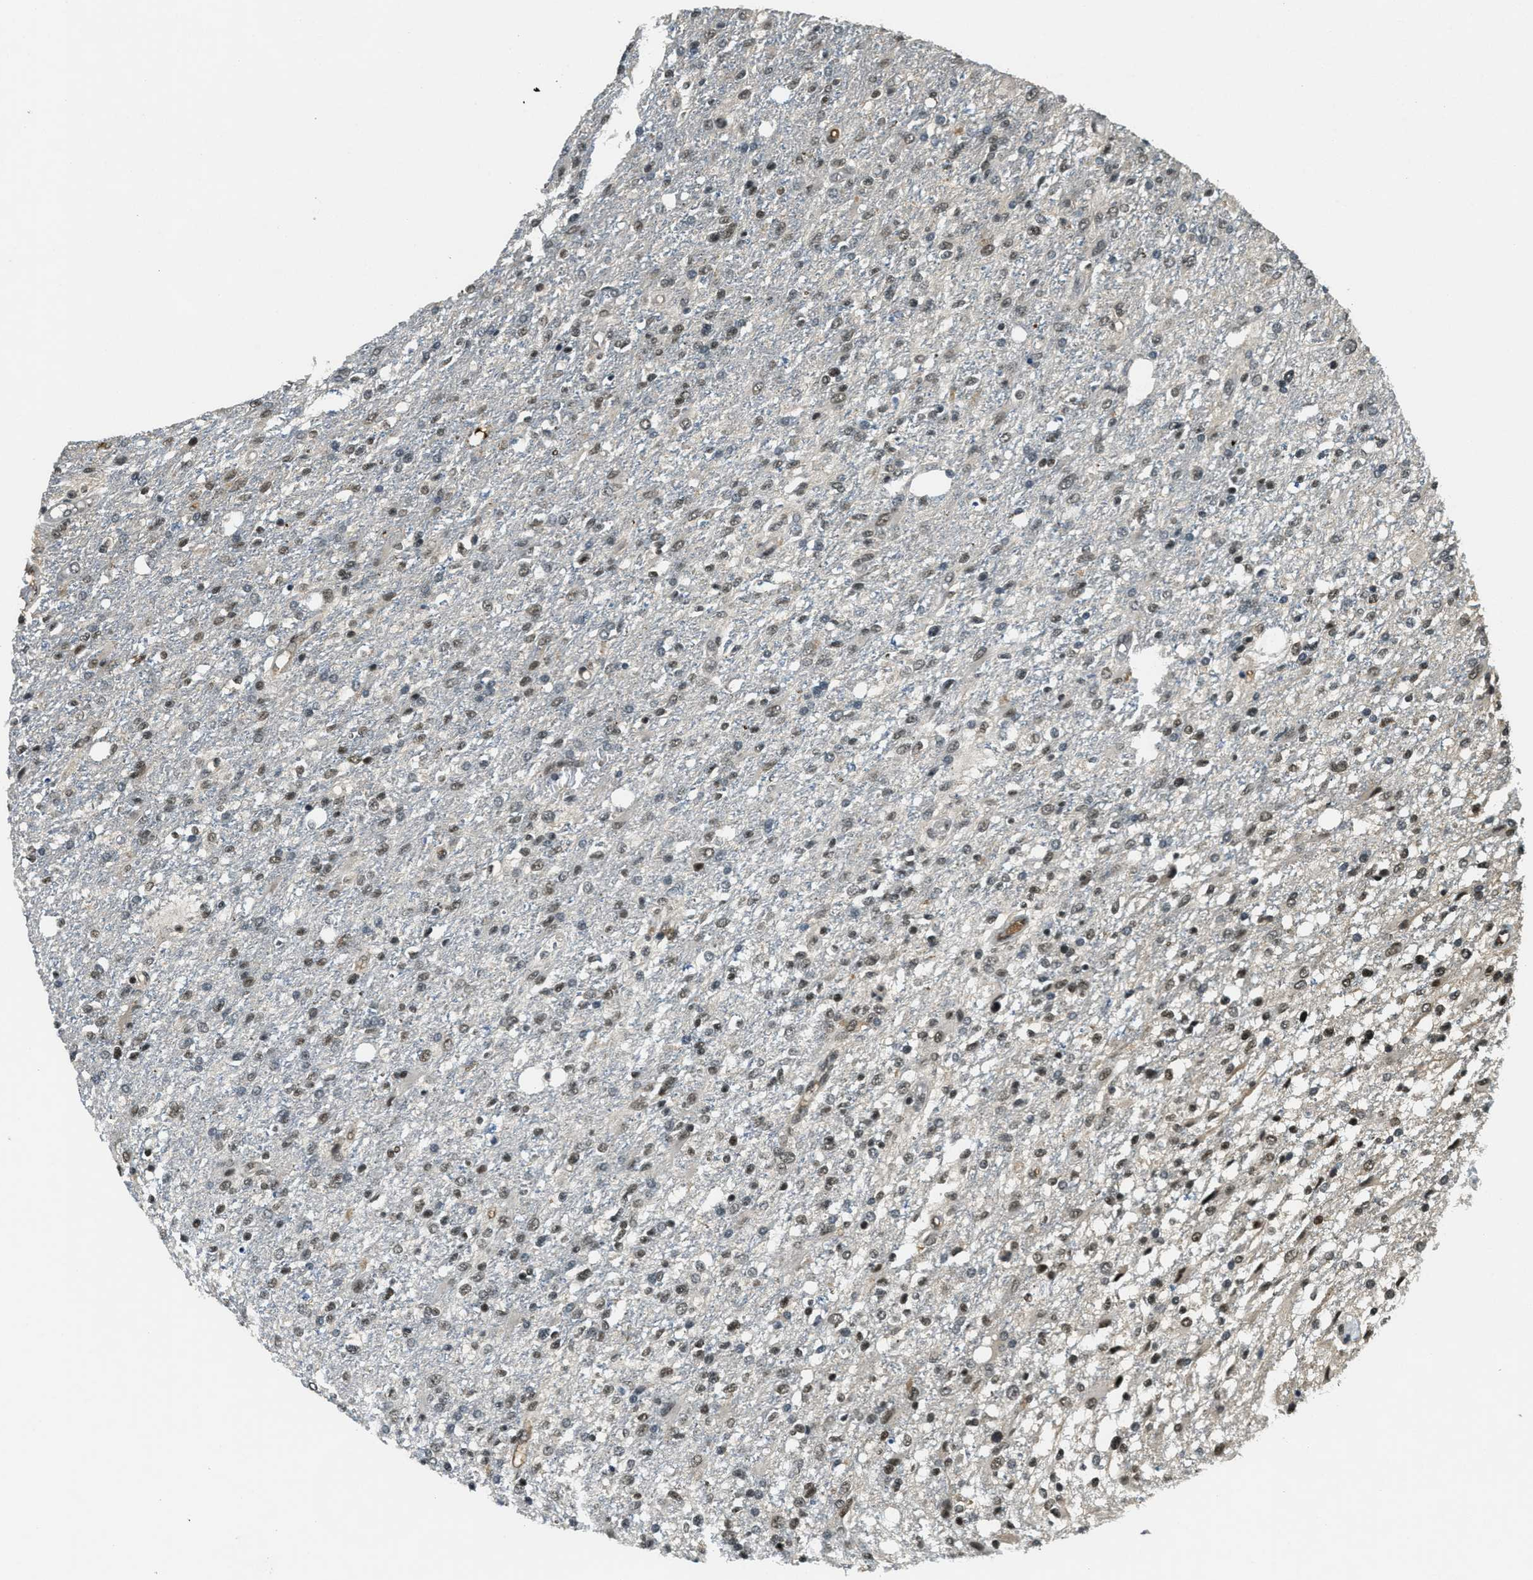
{"staining": {"intensity": "weak", "quantity": "<25%", "location": "nuclear"}, "tissue": "glioma", "cell_type": "Tumor cells", "image_type": "cancer", "snomed": [{"axis": "morphology", "description": "Glioma, malignant, High grade"}, {"axis": "topography", "description": "Cerebral cortex"}], "caption": "The immunohistochemistry histopathology image has no significant staining in tumor cells of glioma tissue.", "gene": "ZNF148", "patient": {"sex": "male", "age": 76}}